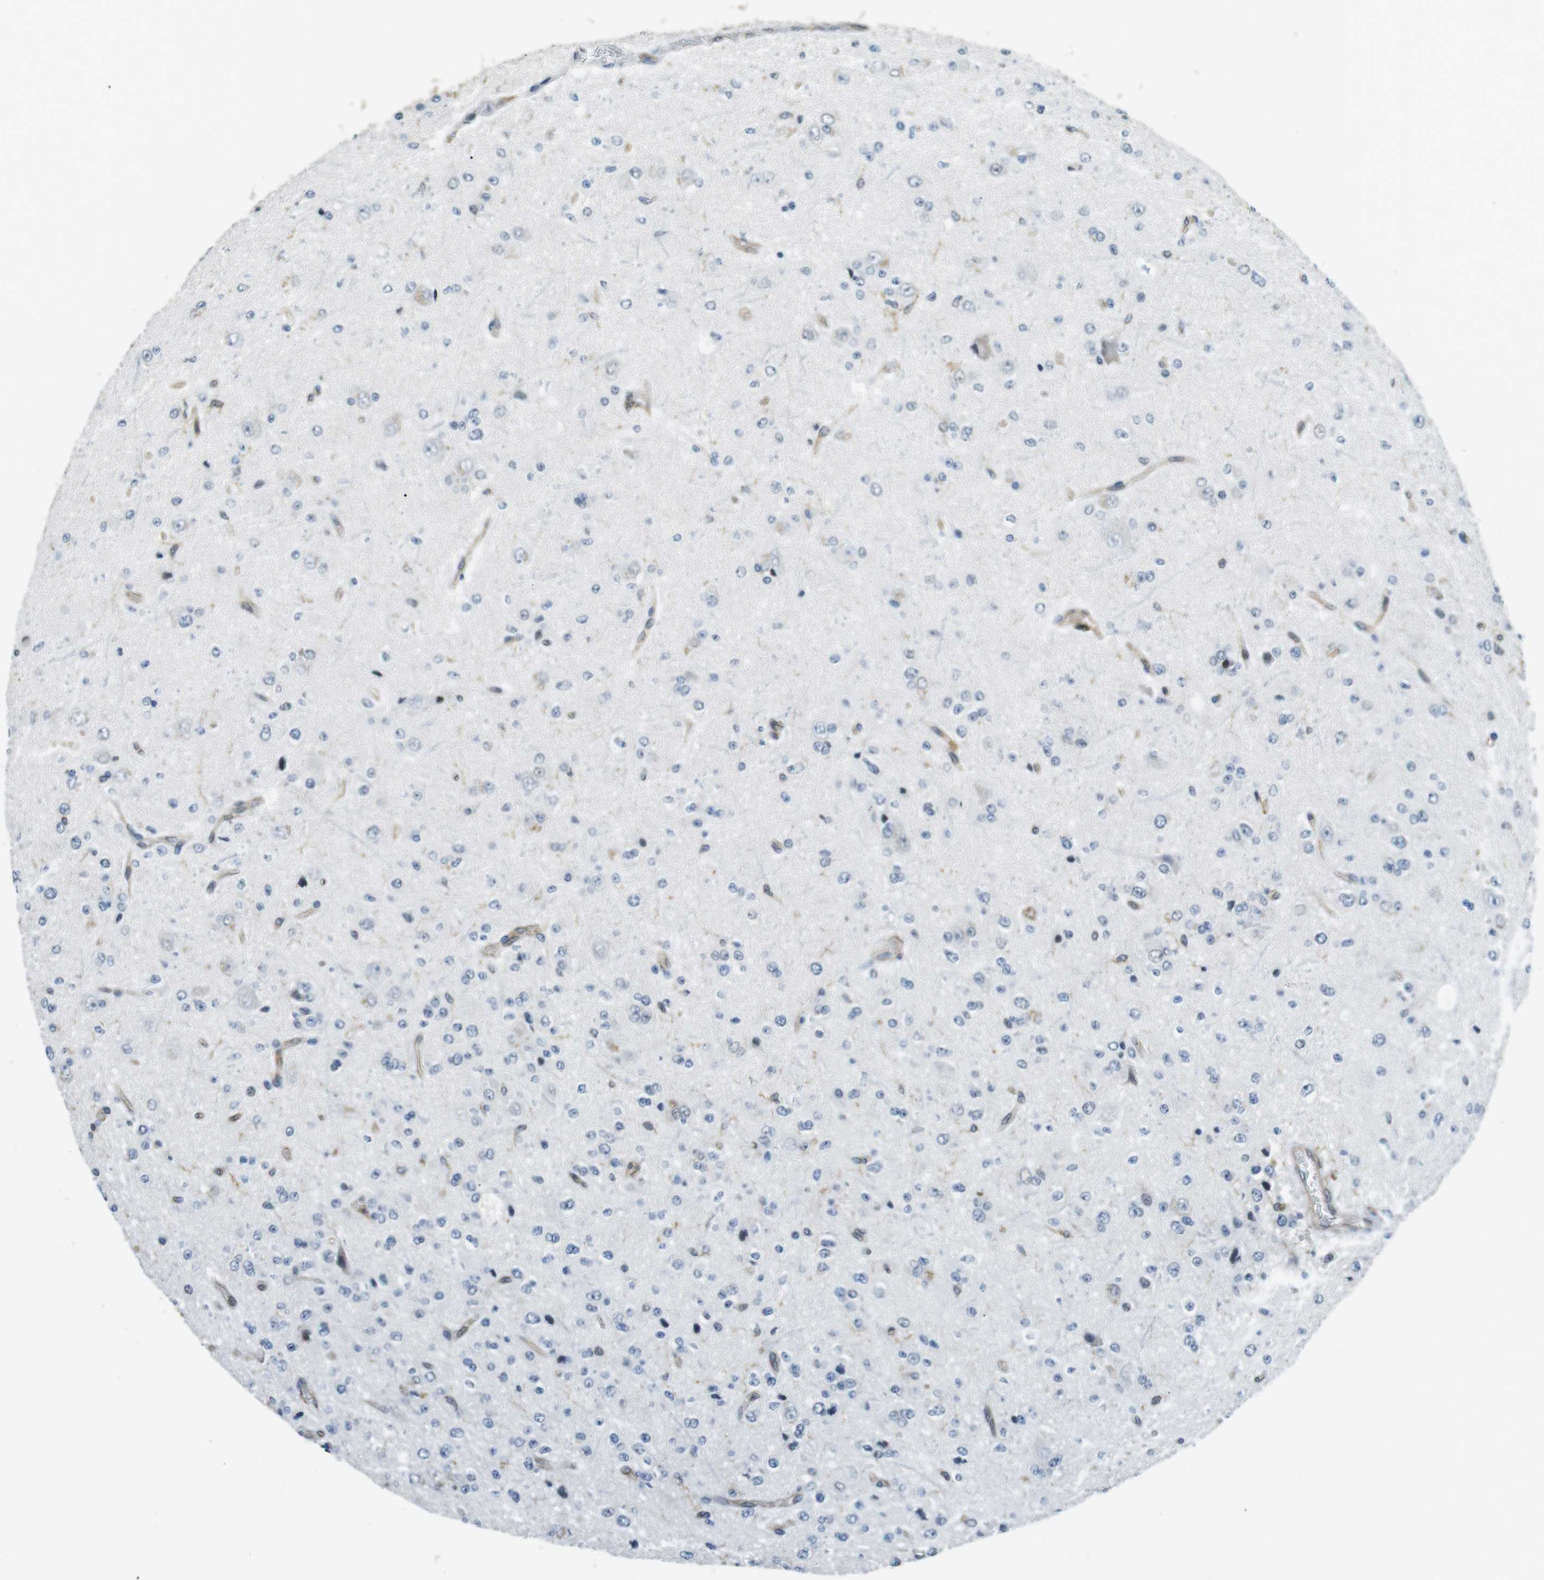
{"staining": {"intensity": "negative", "quantity": "none", "location": "none"}, "tissue": "glioma", "cell_type": "Tumor cells", "image_type": "cancer", "snomed": [{"axis": "morphology", "description": "Glioma, malignant, High grade"}, {"axis": "topography", "description": "pancreas cauda"}], "caption": "This is a micrograph of immunohistochemistry (IHC) staining of glioma, which shows no positivity in tumor cells.", "gene": "STK10", "patient": {"sex": "male", "age": 60}}